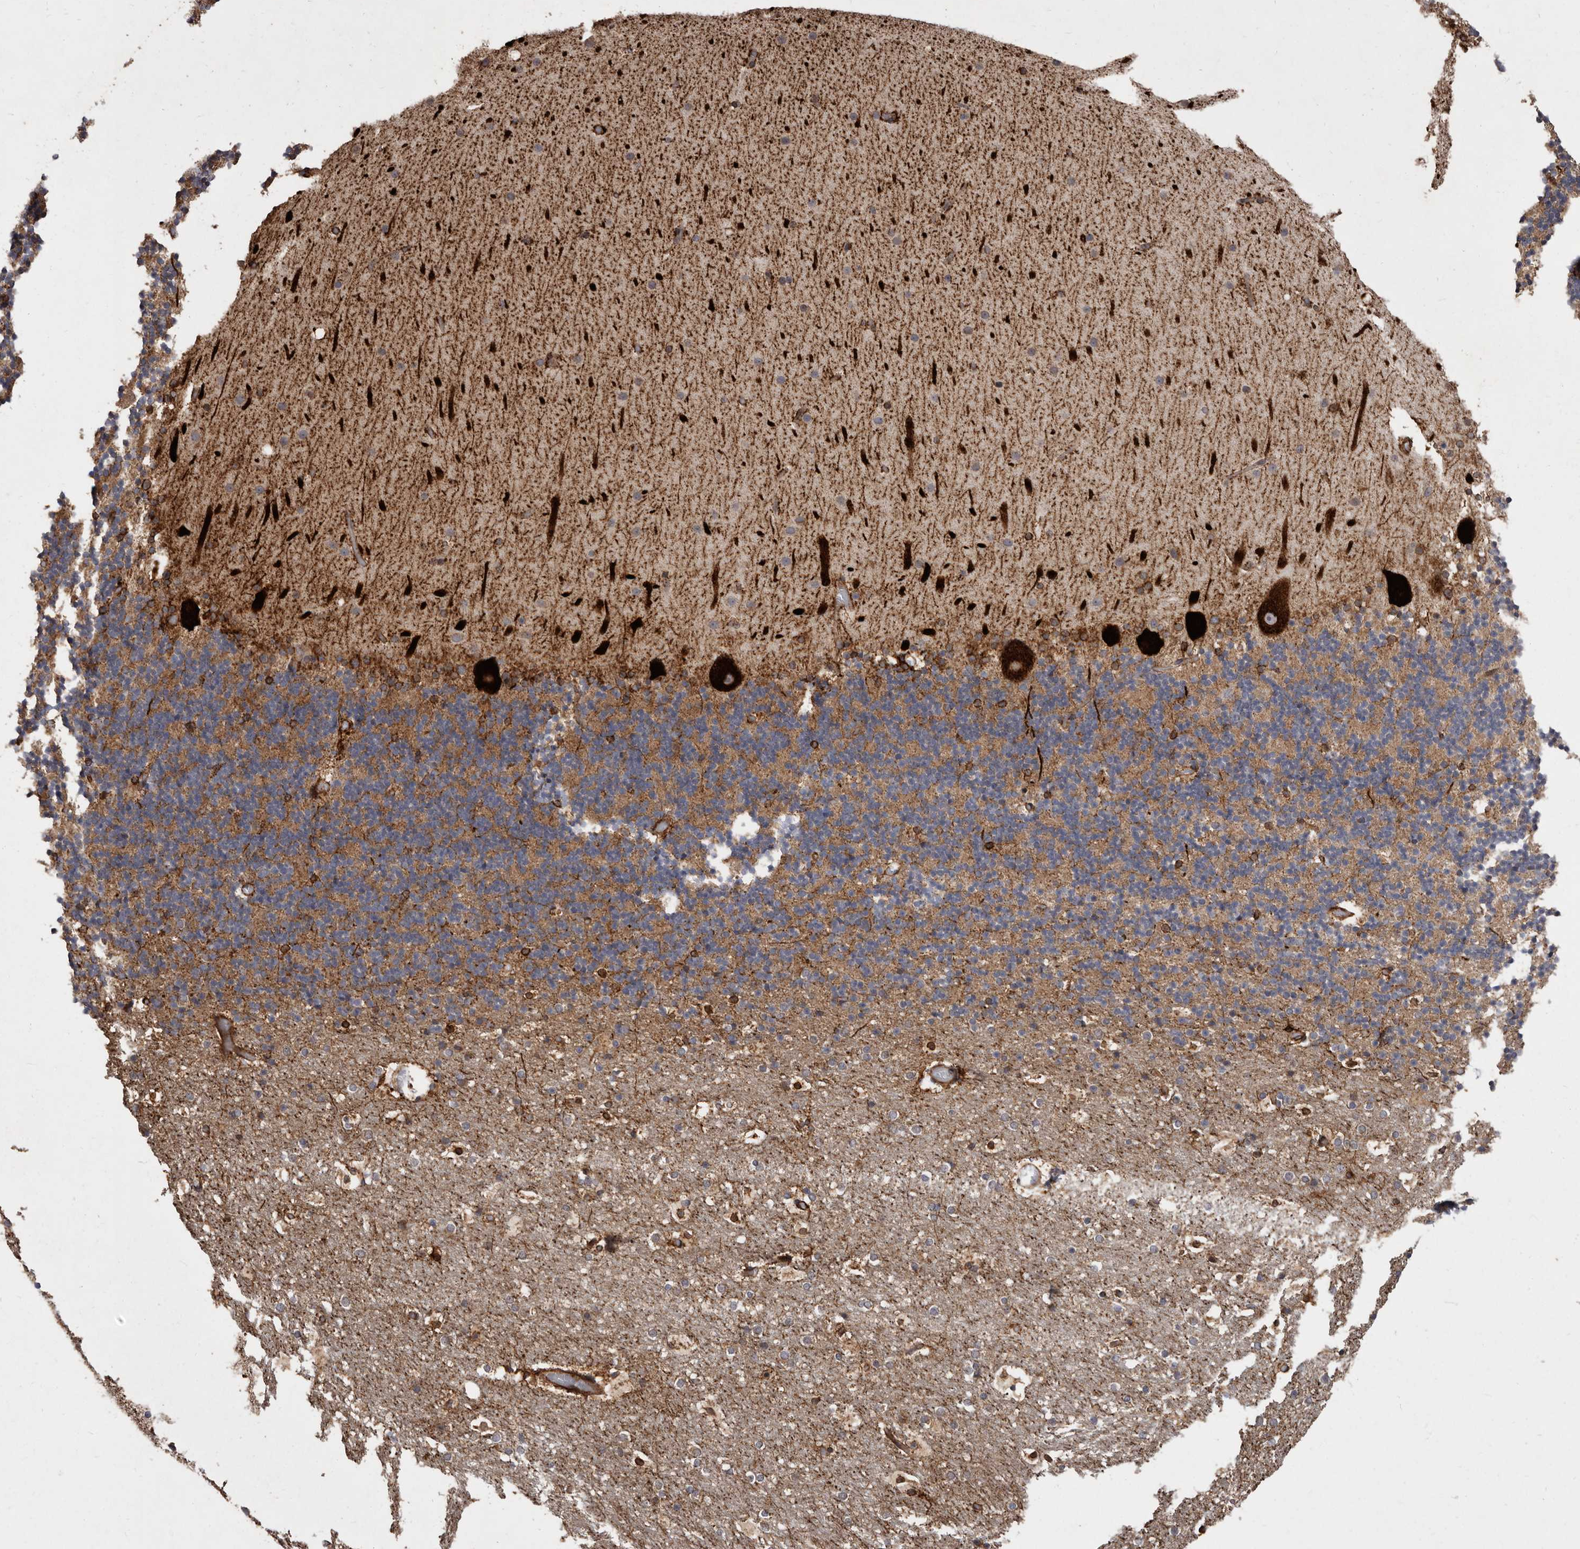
{"staining": {"intensity": "weak", "quantity": ">75%", "location": "cytoplasmic/membranous"}, "tissue": "cerebellum", "cell_type": "Cells in granular layer", "image_type": "normal", "snomed": [{"axis": "morphology", "description": "Normal tissue, NOS"}, {"axis": "topography", "description": "Cerebellum"}], "caption": "Protein staining of unremarkable cerebellum demonstrates weak cytoplasmic/membranous staining in about >75% of cells in granular layer.", "gene": "FLAD1", "patient": {"sex": "male", "age": 57}}